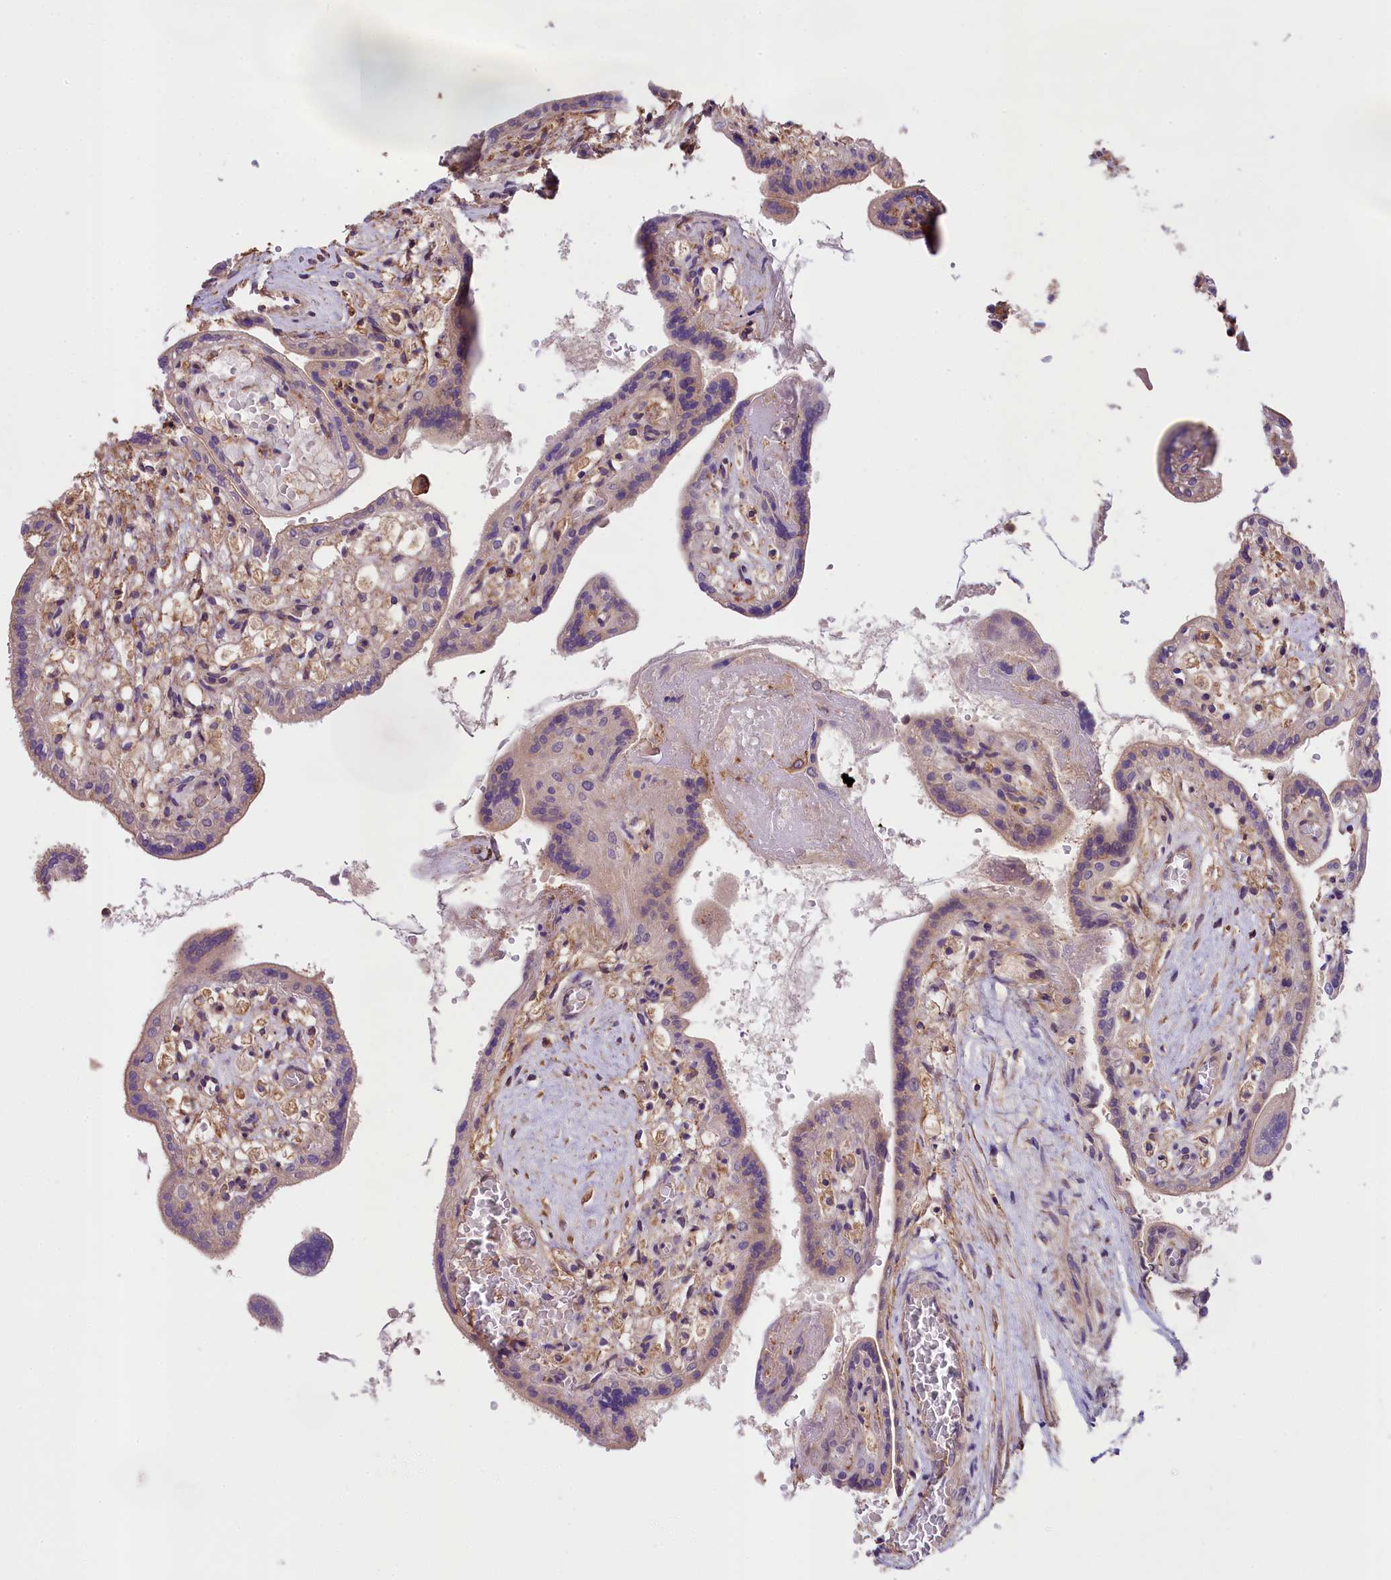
{"staining": {"intensity": "moderate", "quantity": "25%-75%", "location": "cytoplasmic/membranous"}, "tissue": "placenta", "cell_type": "Trophoblastic cells", "image_type": "normal", "snomed": [{"axis": "morphology", "description": "Normal tissue, NOS"}, {"axis": "topography", "description": "Placenta"}], "caption": "A brown stain shows moderate cytoplasmic/membranous expression of a protein in trophoblastic cells of unremarkable human placenta. The staining was performed using DAB to visualize the protein expression in brown, while the nuclei were stained in blue with hematoxylin (Magnification: 20x).", "gene": "SKIDA1", "patient": {"sex": "female", "age": 37}}